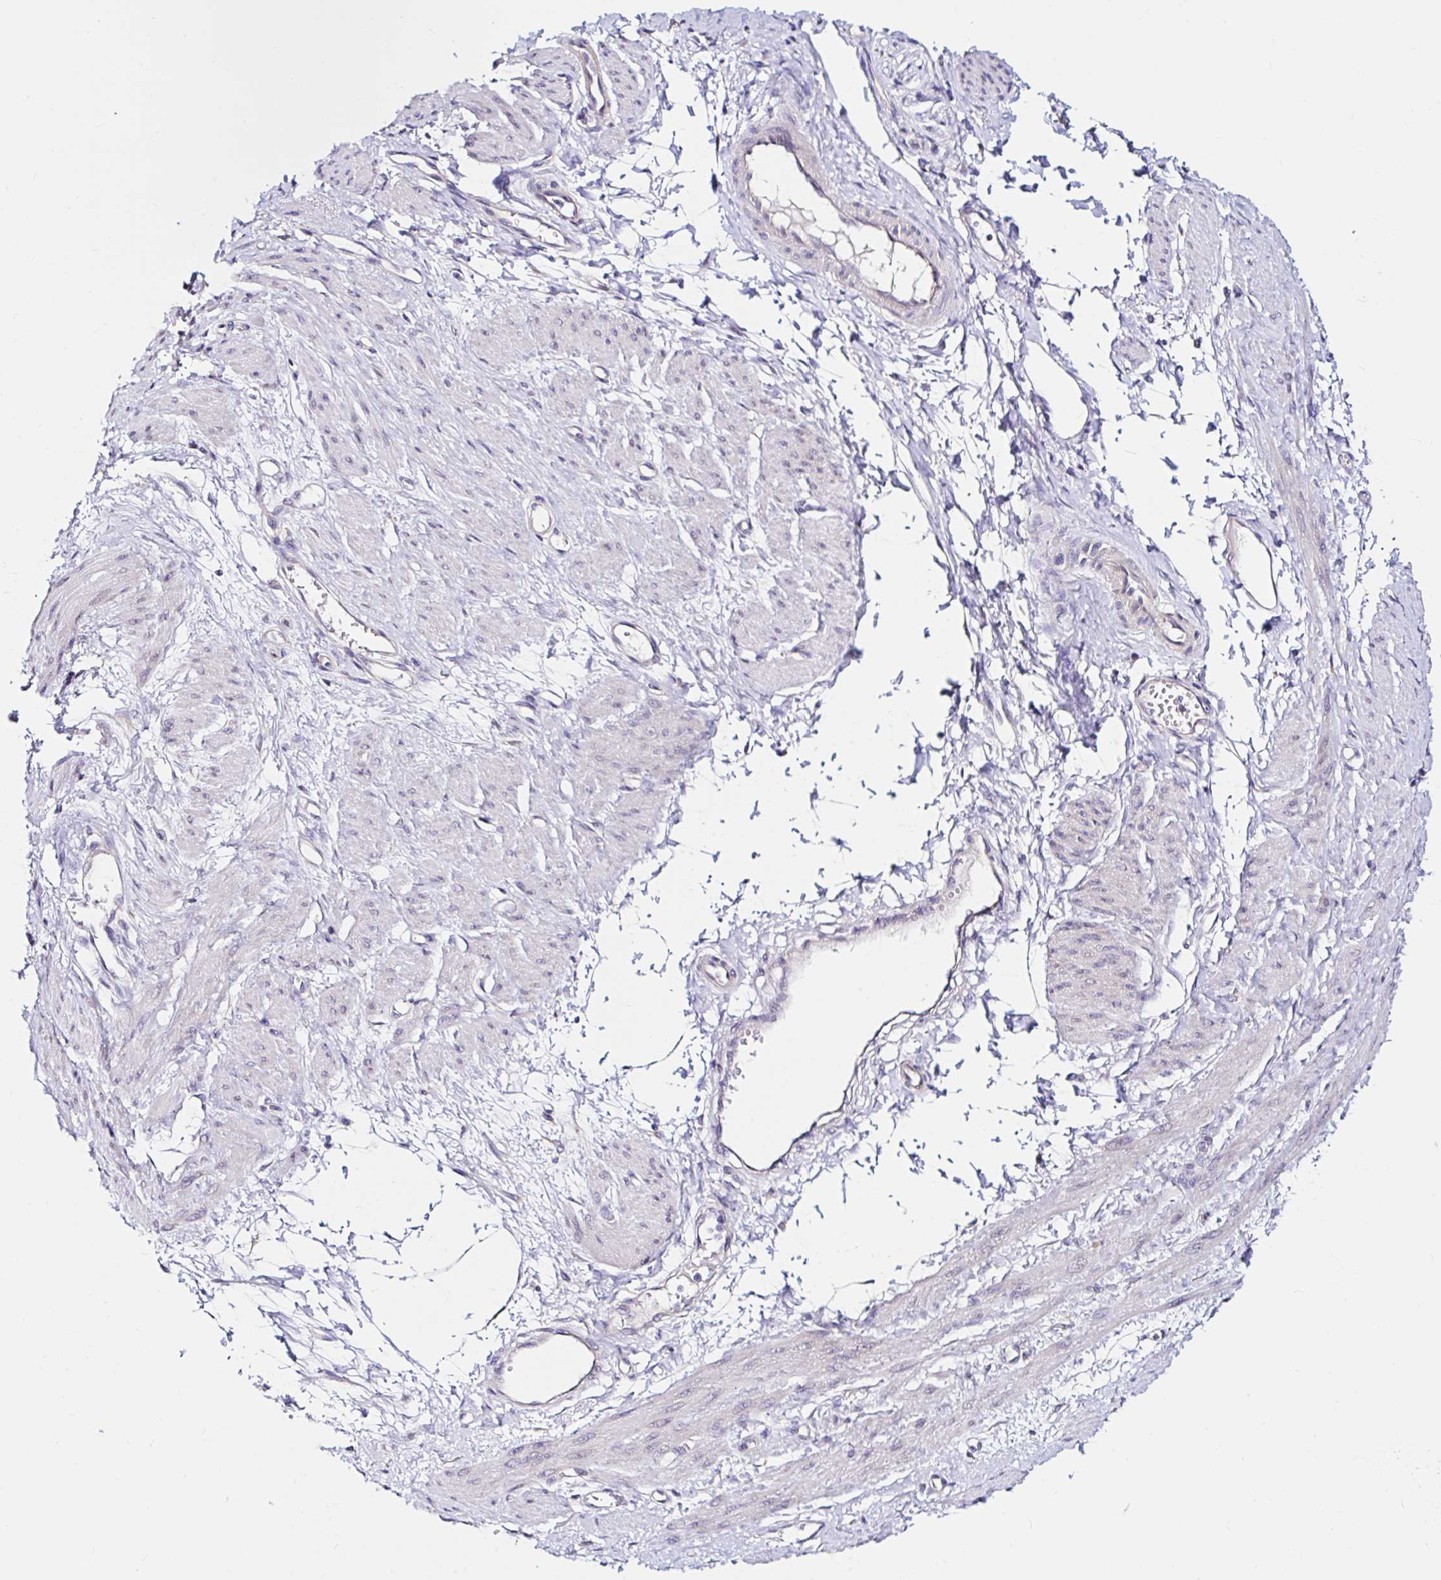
{"staining": {"intensity": "negative", "quantity": "none", "location": "none"}, "tissue": "smooth muscle", "cell_type": "Smooth muscle cells", "image_type": "normal", "snomed": [{"axis": "morphology", "description": "Normal tissue, NOS"}, {"axis": "topography", "description": "Smooth muscle"}, {"axis": "topography", "description": "Uterus"}], "caption": "This is an immunohistochemistry image of unremarkable smooth muscle. There is no positivity in smooth muscle cells.", "gene": "VSIG2", "patient": {"sex": "female", "age": 39}}